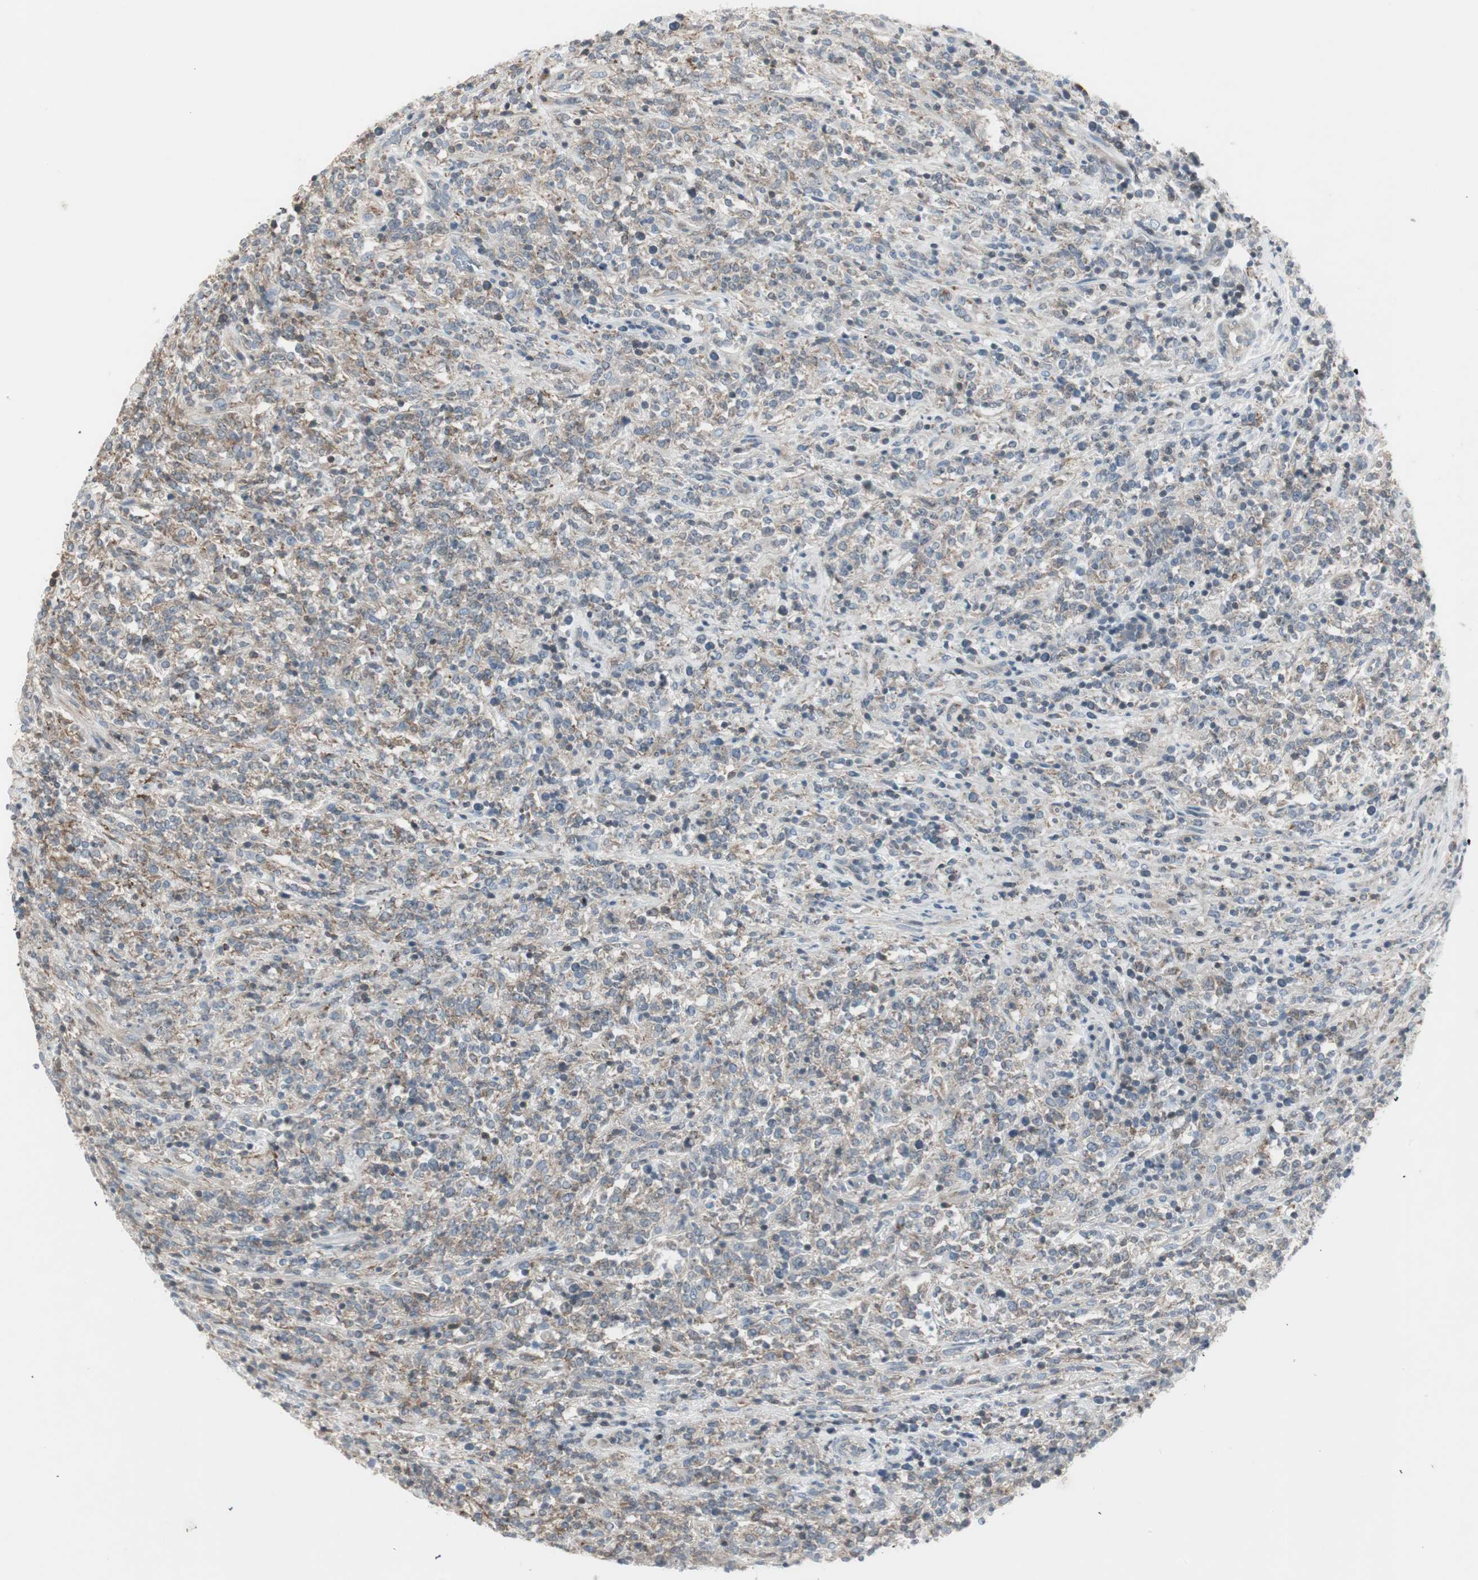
{"staining": {"intensity": "weak", "quantity": "25%-75%", "location": "cytoplasmic/membranous"}, "tissue": "lymphoma", "cell_type": "Tumor cells", "image_type": "cancer", "snomed": [{"axis": "morphology", "description": "Malignant lymphoma, non-Hodgkin's type, High grade"}, {"axis": "topography", "description": "Soft tissue"}], "caption": "Human lymphoma stained with a brown dye shows weak cytoplasmic/membranous positive positivity in approximately 25%-75% of tumor cells.", "gene": "MAP4K4", "patient": {"sex": "male", "age": 18}}